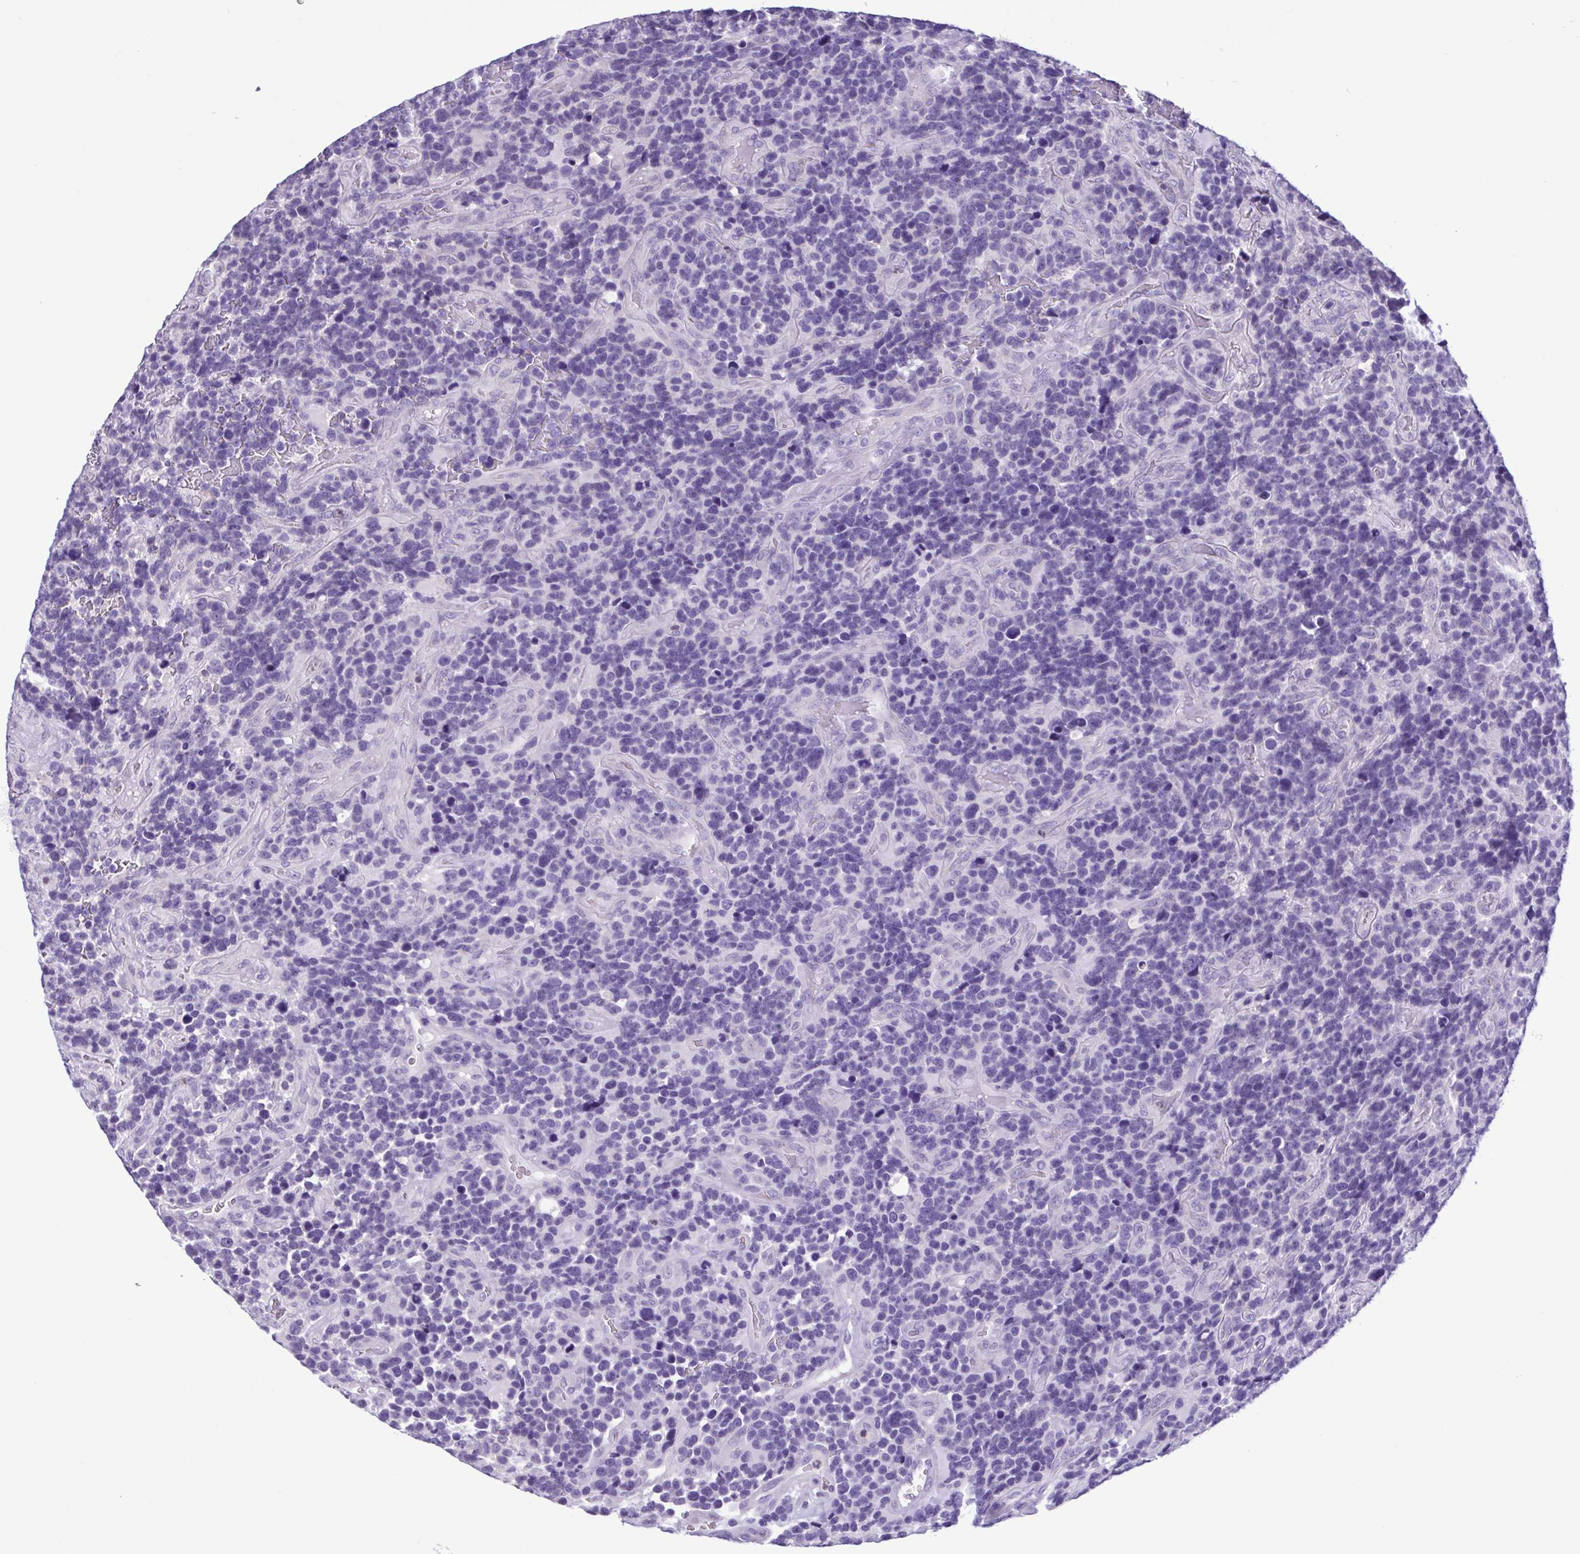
{"staining": {"intensity": "negative", "quantity": "none", "location": "none"}, "tissue": "glioma", "cell_type": "Tumor cells", "image_type": "cancer", "snomed": [{"axis": "morphology", "description": "Glioma, malignant, High grade"}, {"axis": "topography", "description": "Brain"}], "caption": "An image of glioma stained for a protein shows no brown staining in tumor cells. The staining is performed using DAB brown chromogen with nuclei counter-stained in using hematoxylin.", "gene": "CBY2", "patient": {"sex": "male", "age": 33}}